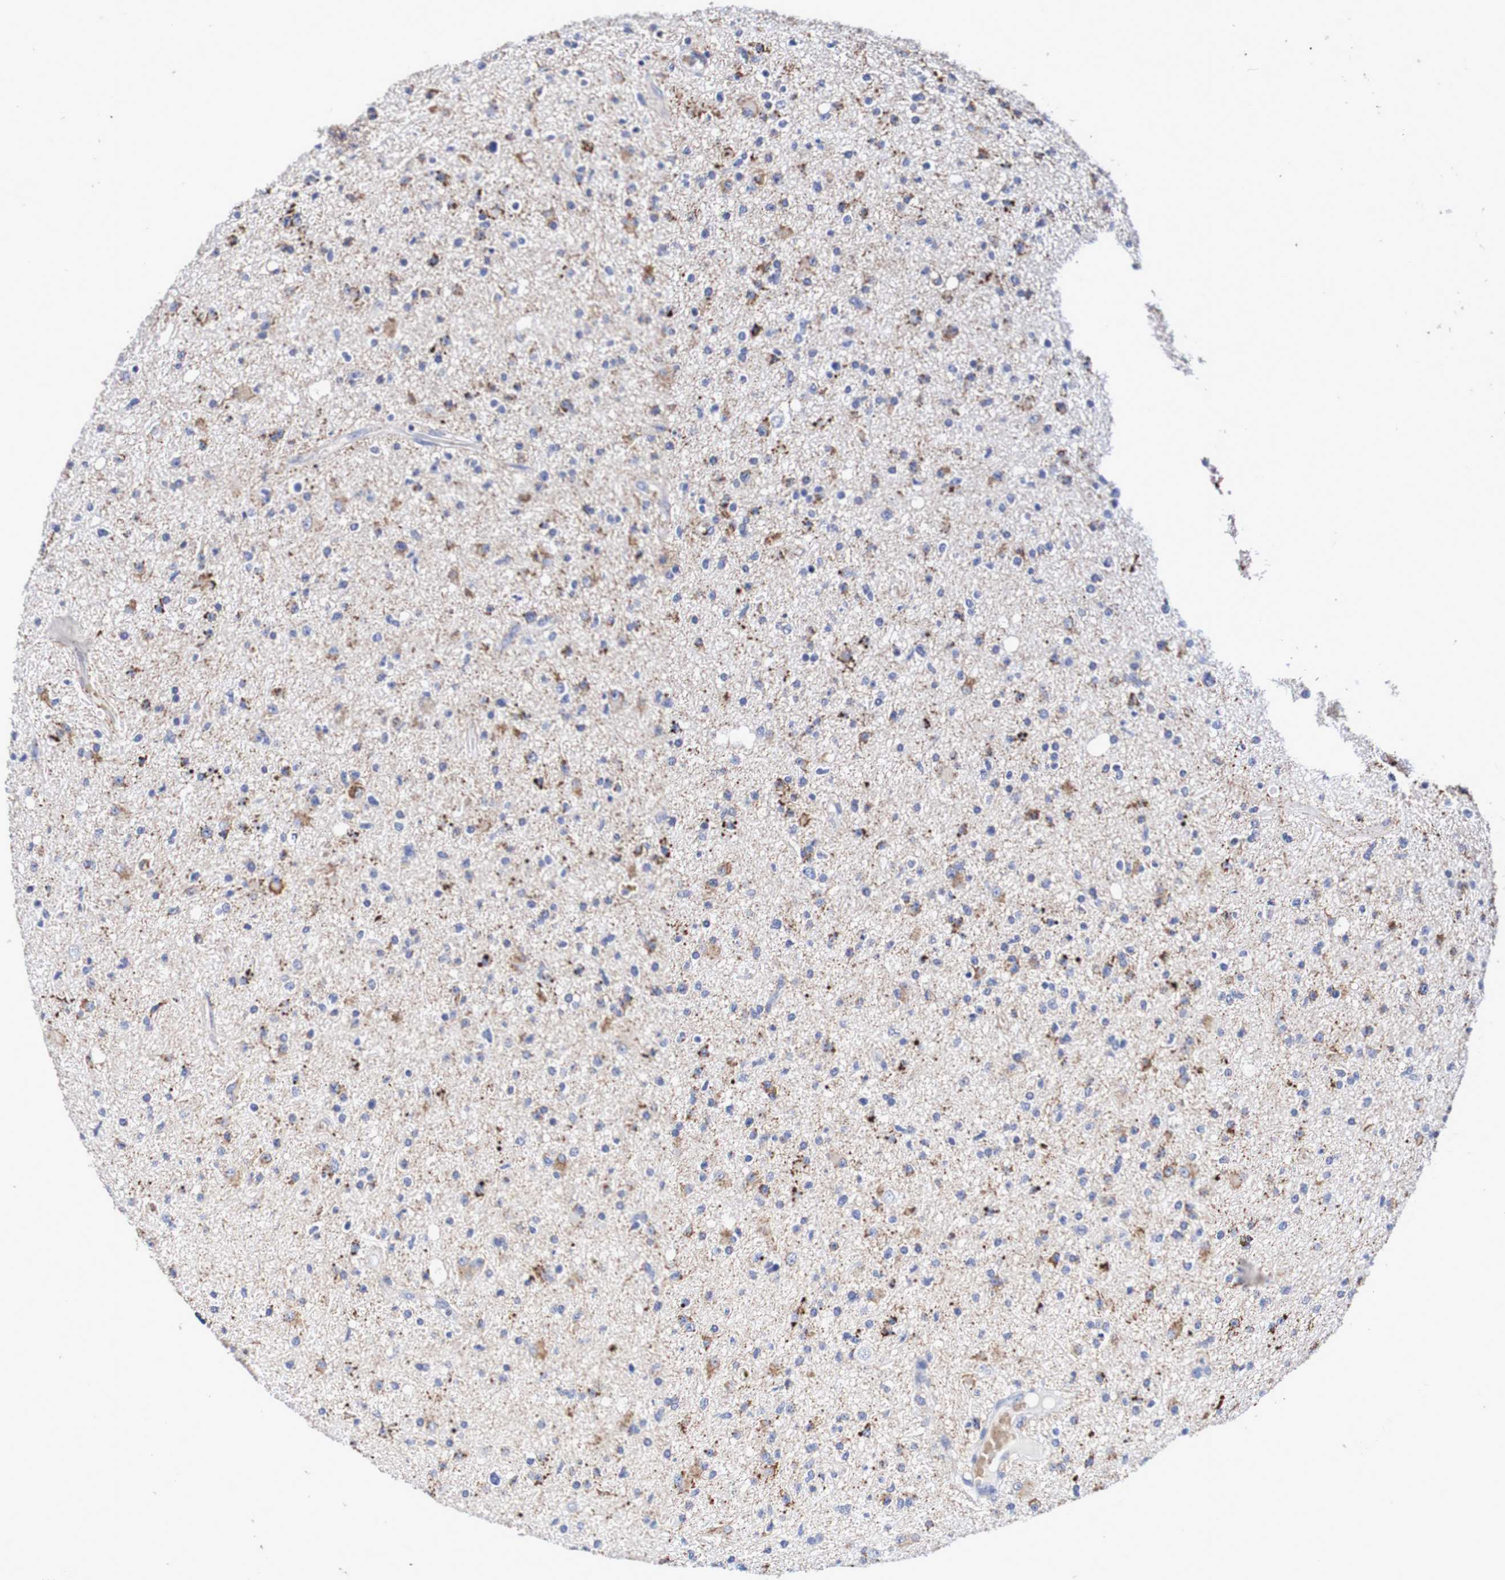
{"staining": {"intensity": "moderate", "quantity": "<25%", "location": "cytoplasmic/membranous"}, "tissue": "glioma", "cell_type": "Tumor cells", "image_type": "cancer", "snomed": [{"axis": "morphology", "description": "Glioma, malignant, High grade"}, {"axis": "topography", "description": "Brain"}], "caption": "The micrograph shows a brown stain indicating the presence of a protein in the cytoplasmic/membranous of tumor cells in glioma. Ihc stains the protein of interest in brown and the nuclei are stained blue.", "gene": "WNT4", "patient": {"sex": "male", "age": 33}}